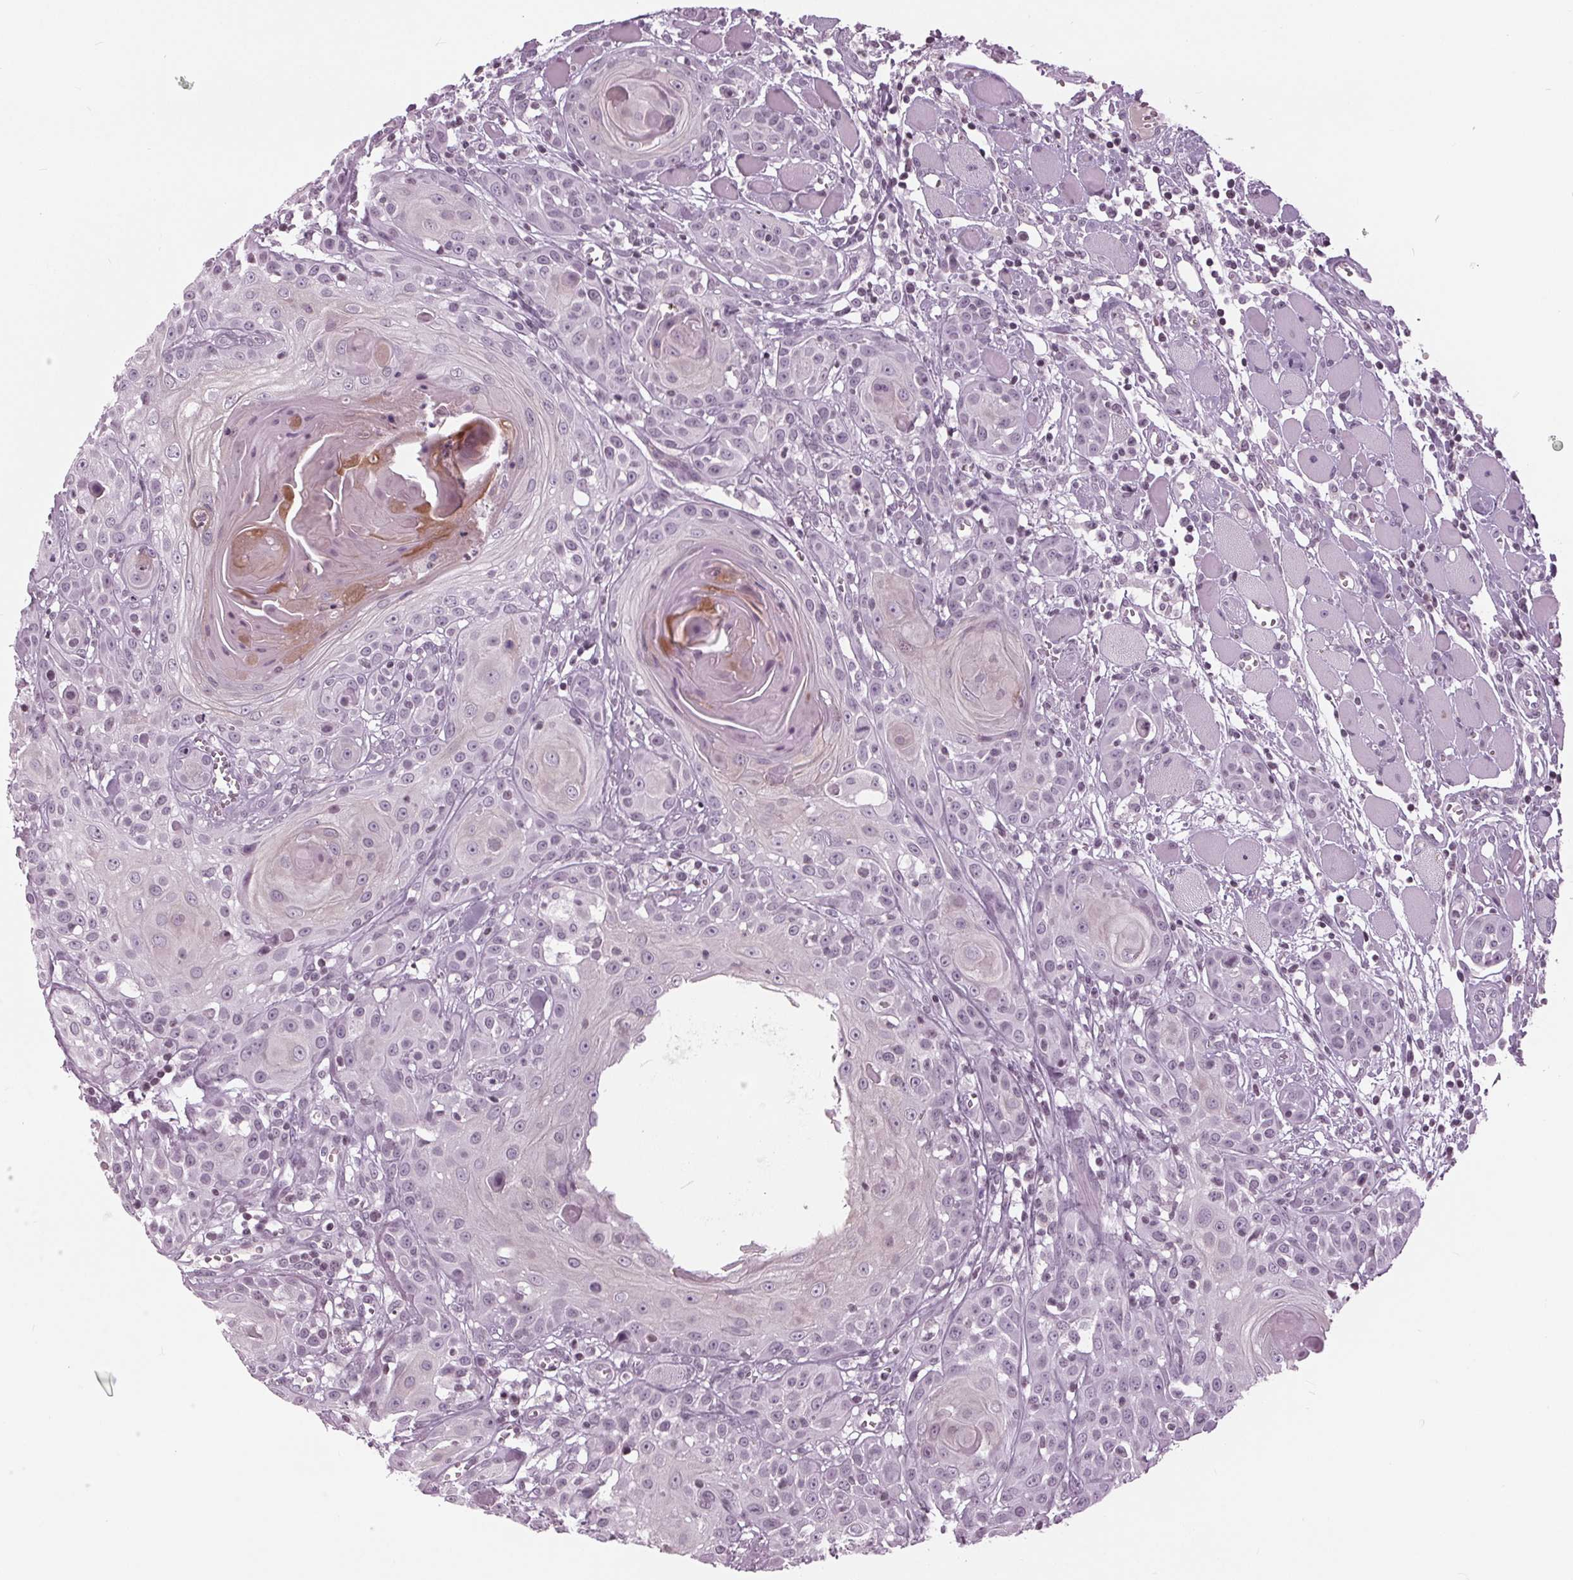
{"staining": {"intensity": "negative", "quantity": "none", "location": "none"}, "tissue": "head and neck cancer", "cell_type": "Tumor cells", "image_type": "cancer", "snomed": [{"axis": "morphology", "description": "Squamous cell carcinoma, NOS"}, {"axis": "topography", "description": "Head-Neck"}], "caption": "This is a photomicrograph of IHC staining of head and neck cancer, which shows no expression in tumor cells. The staining is performed using DAB brown chromogen with nuclei counter-stained in using hematoxylin.", "gene": "SLC9A4", "patient": {"sex": "female", "age": 80}}